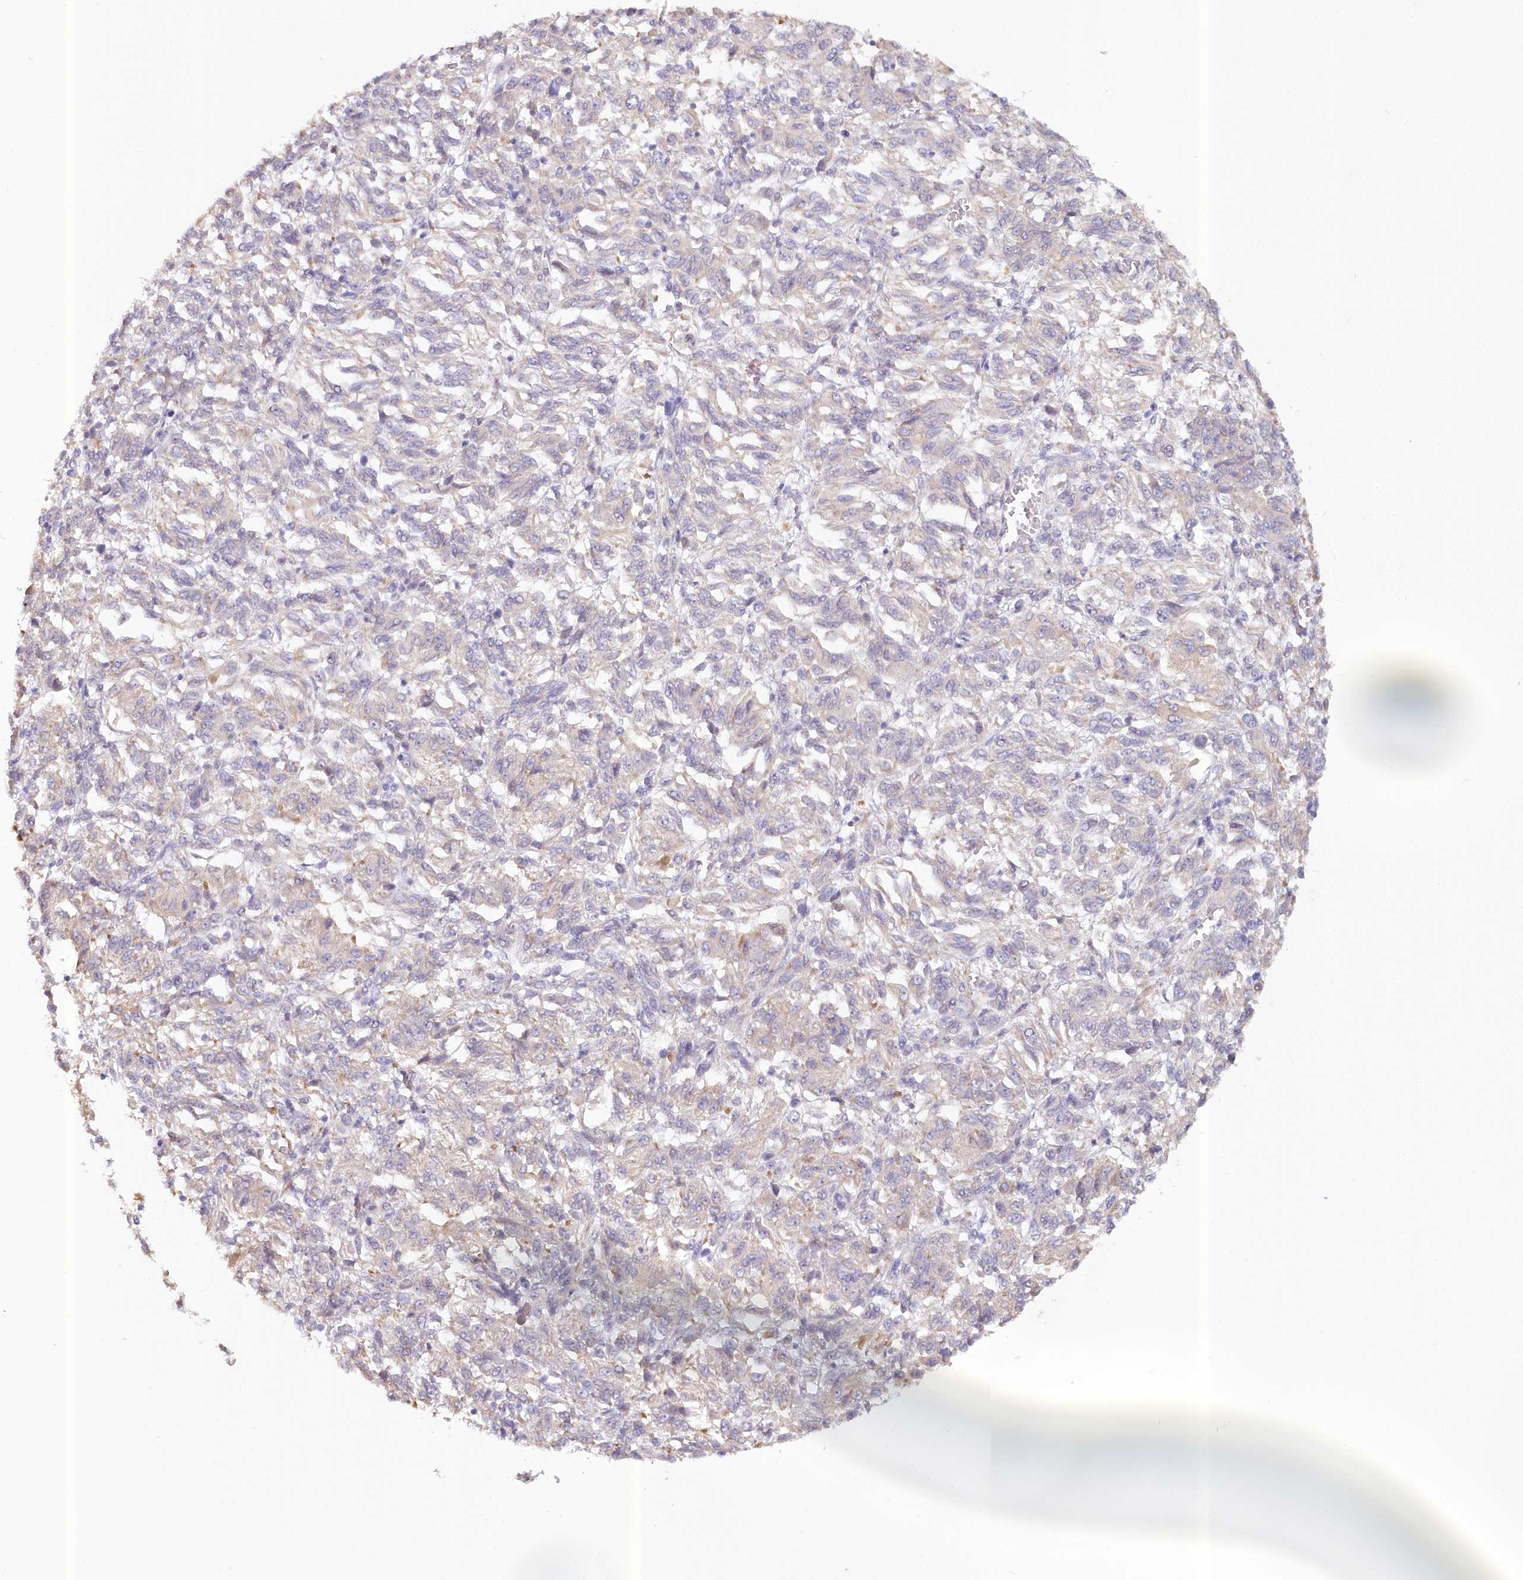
{"staining": {"intensity": "negative", "quantity": "none", "location": "none"}, "tissue": "melanoma", "cell_type": "Tumor cells", "image_type": "cancer", "snomed": [{"axis": "morphology", "description": "Malignant melanoma, Metastatic site"}, {"axis": "topography", "description": "Lung"}], "caption": "Melanoma was stained to show a protein in brown. There is no significant expression in tumor cells.", "gene": "PAIP2", "patient": {"sex": "male", "age": 64}}